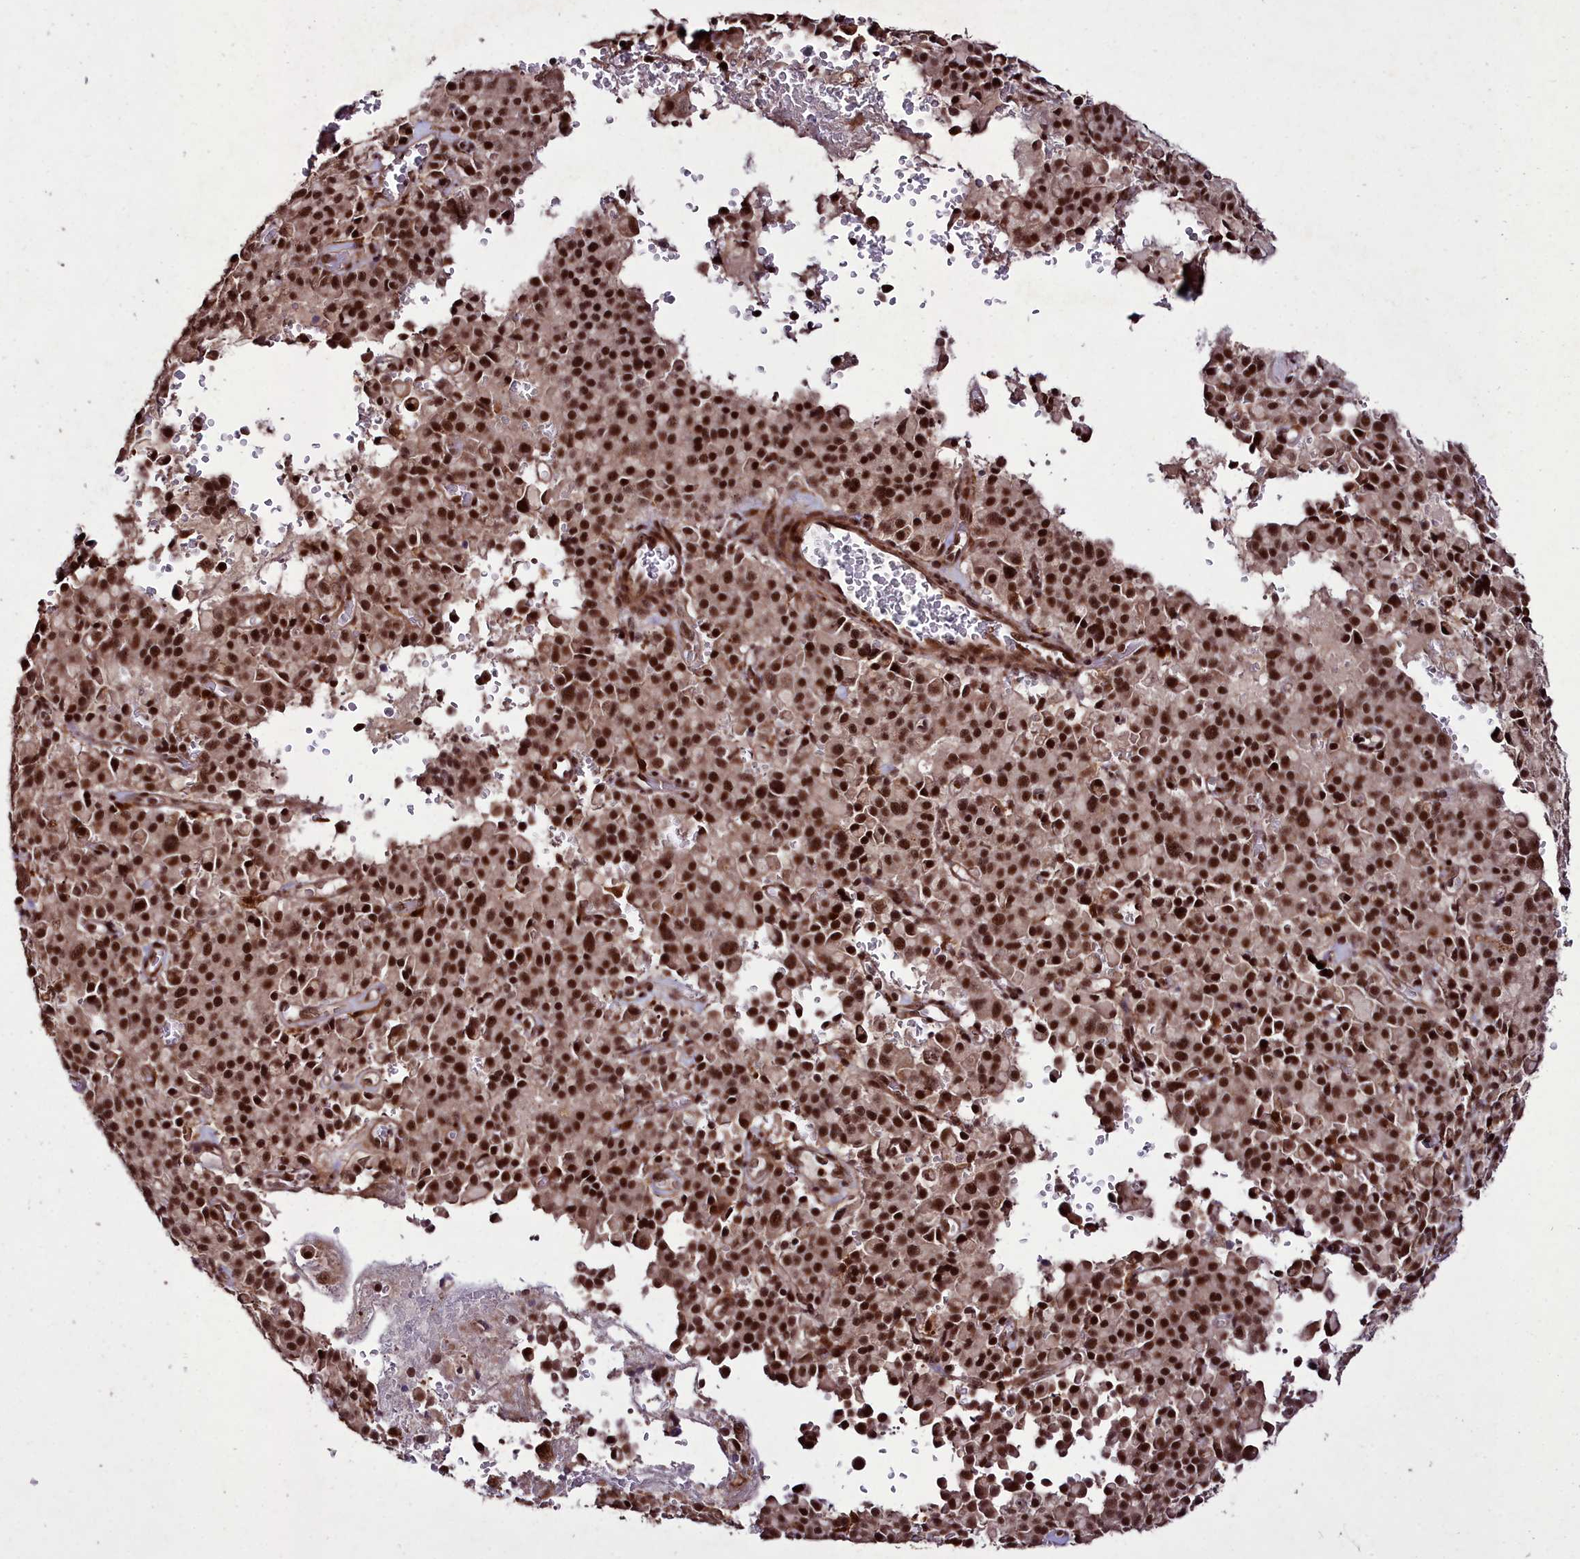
{"staining": {"intensity": "strong", "quantity": ">75%", "location": "nuclear"}, "tissue": "pancreatic cancer", "cell_type": "Tumor cells", "image_type": "cancer", "snomed": [{"axis": "morphology", "description": "Adenocarcinoma, NOS"}, {"axis": "topography", "description": "Pancreas"}], "caption": "Protein expression analysis of adenocarcinoma (pancreatic) exhibits strong nuclear expression in about >75% of tumor cells.", "gene": "CXXC1", "patient": {"sex": "male", "age": 65}}